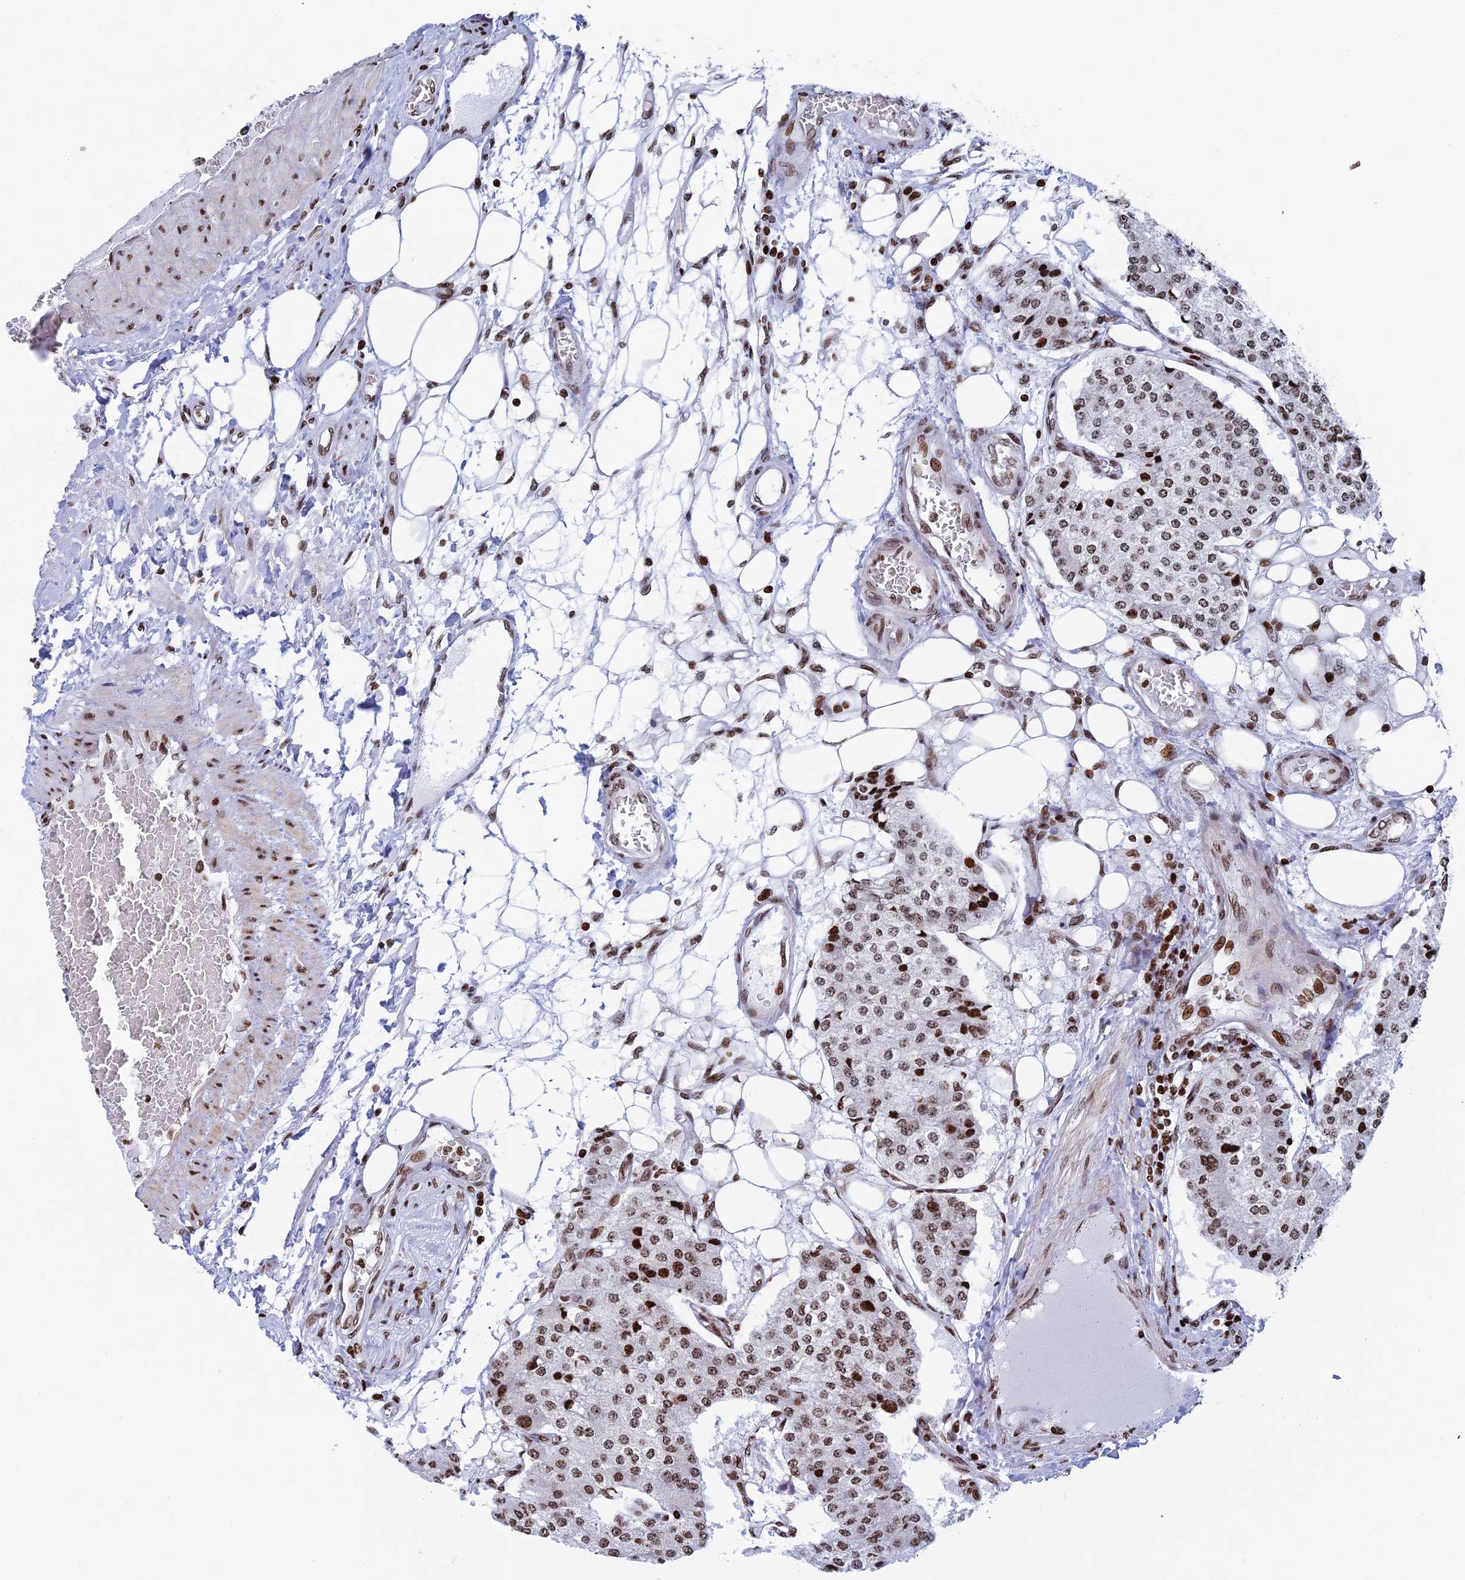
{"staining": {"intensity": "moderate", "quantity": ">75%", "location": "nuclear"}, "tissue": "carcinoid", "cell_type": "Tumor cells", "image_type": "cancer", "snomed": [{"axis": "morphology", "description": "Carcinoid, malignant, NOS"}, {"axis": "topography", "description": "Colon"}], "caption": "Protein expression analysis of malignant carcinoid displays moderate nuclear positivity in approximately >75% of tumor cells.", "gene": "RPAP1", "patient": {"sex": "female", "age": 52}}